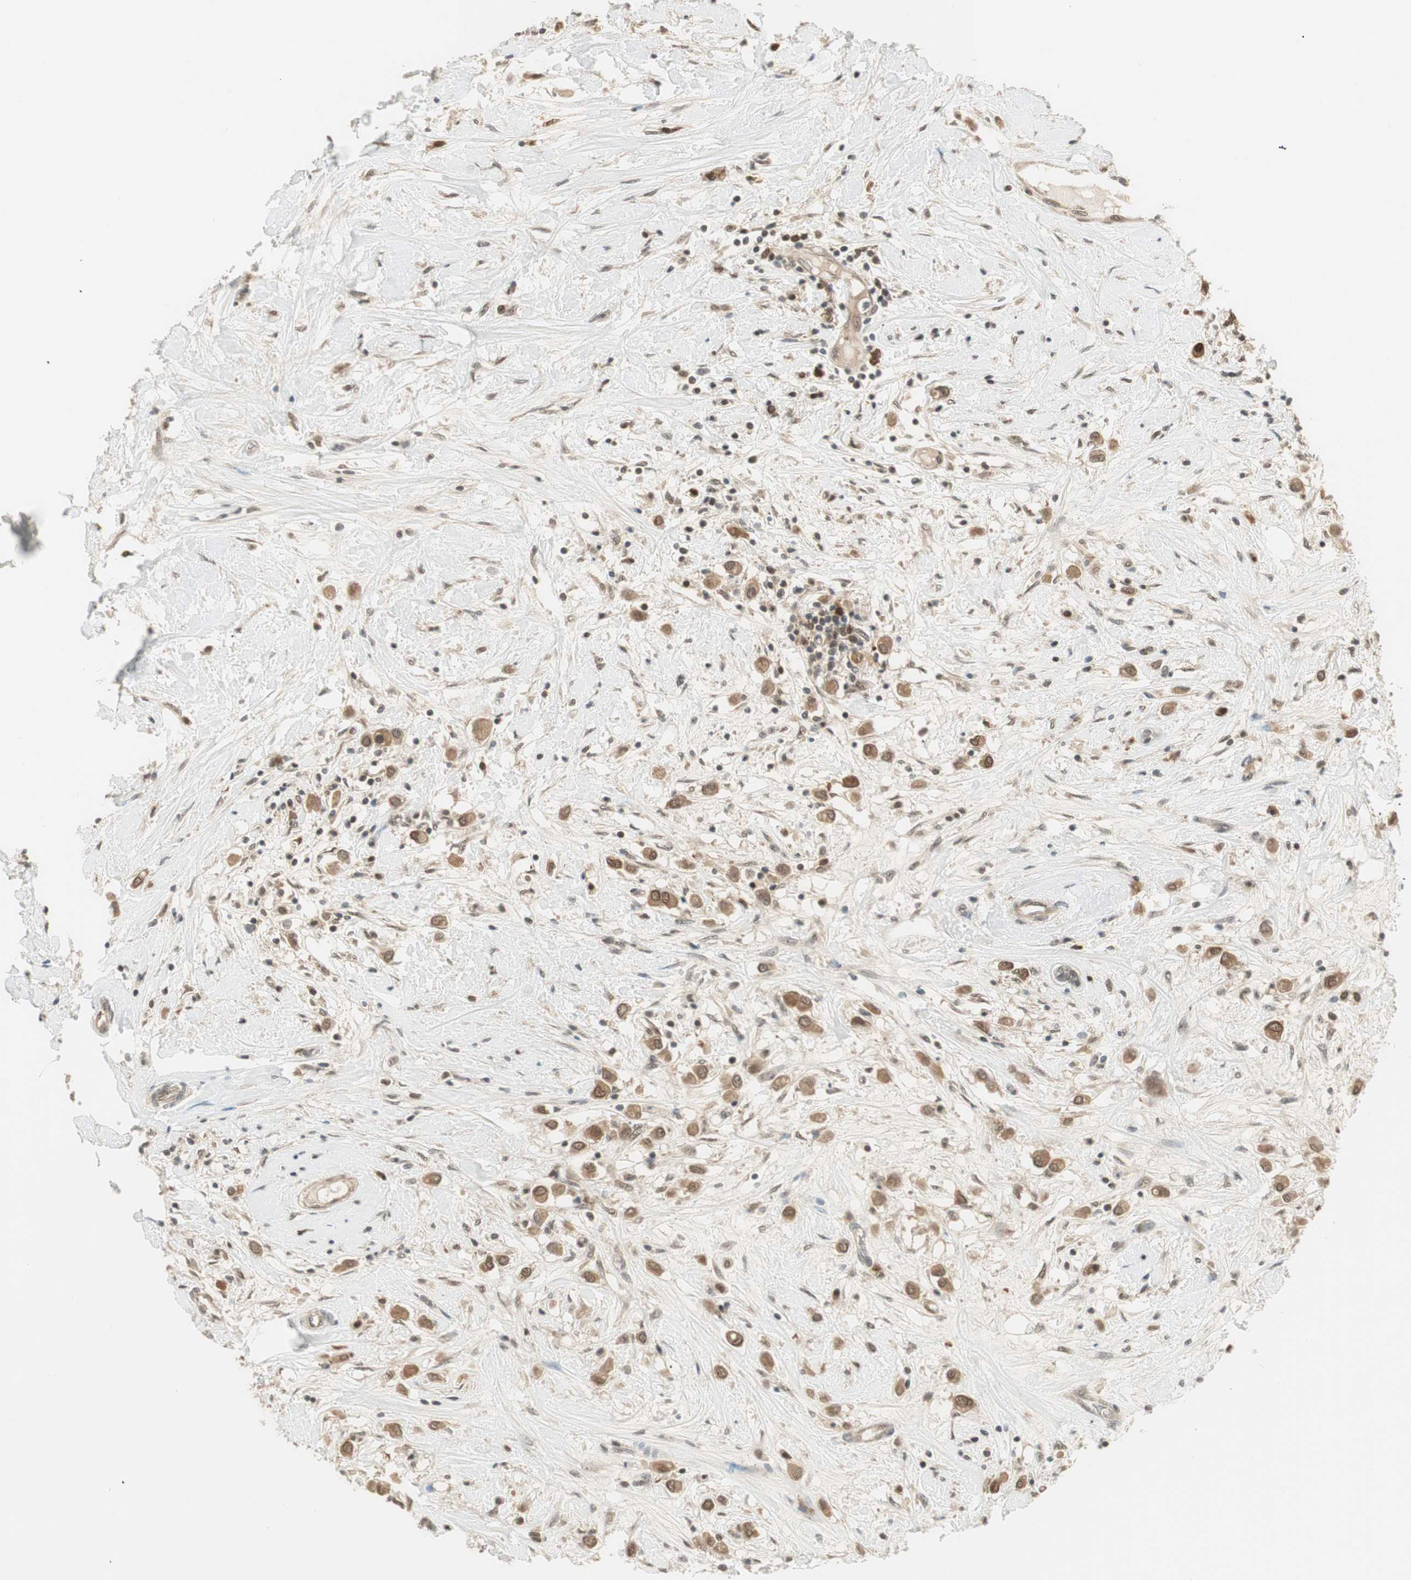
{"staining": {"intensity": "weak", "quantity": ">75%", "location": "cytoplasmic/membranous,nuclear"}, "tissue": "breast cancer", "cell_type": "Tumor cells", "image_type": "cancer", "snomed": [{"axis": "morphology", "description": "Duct carcinoma"}, {"axis": "topography", "description": "Breast"}], "caption": "This is a photomicrograph of immunohistochemistry (IHC) staining of infiltrating ductal carcinoma (breast), which shows weak positivity in the cytoplasmic/membranous and nuclear of tumor cells.", "gene": "IPO5", "patient": {"sex": "female", "age": 61}}